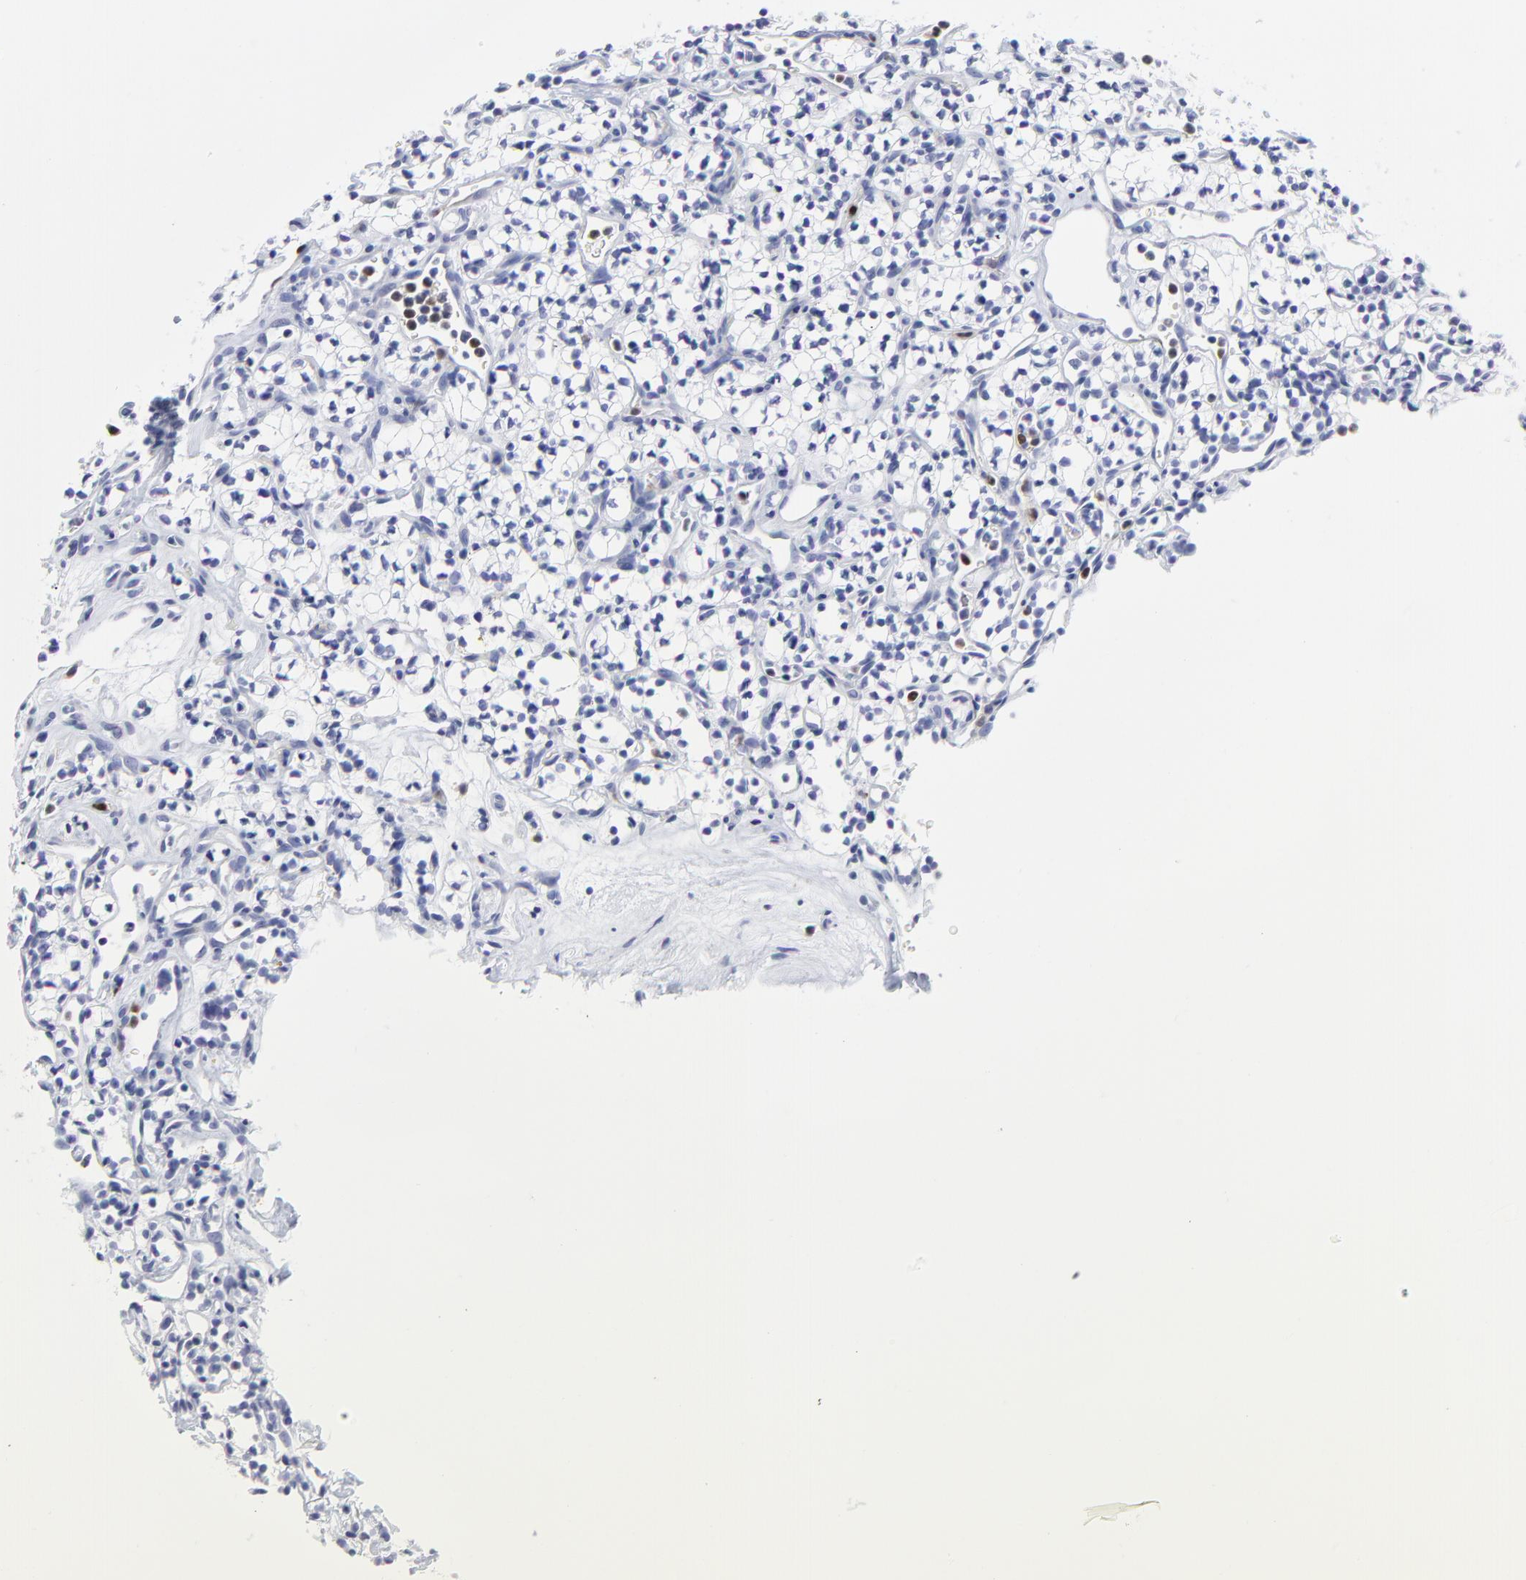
{"staining": {"intensity": "negative", "quantity": "none", "location": "none"}, "tissue": "renal cancer", "cell_type": "Tumor cells", "image_type": "cancer", "snomed": [{"axis": "morphology", "description": "Adenocarcinoma, NOS"}, {"axis": "topography", "description": "Kidney"}], "caption": "IHC image of human renal adenocarcinoma stained for a protein (brown), which displays no expression in tumor cells. The staining is performed using DAB (3,3'-diaminobenzidine) brown chromogen with nuclei counter-stained in using hematoxylin.", "gene": "NCAPH", "patient": {"sex": "male", "age": 59}}